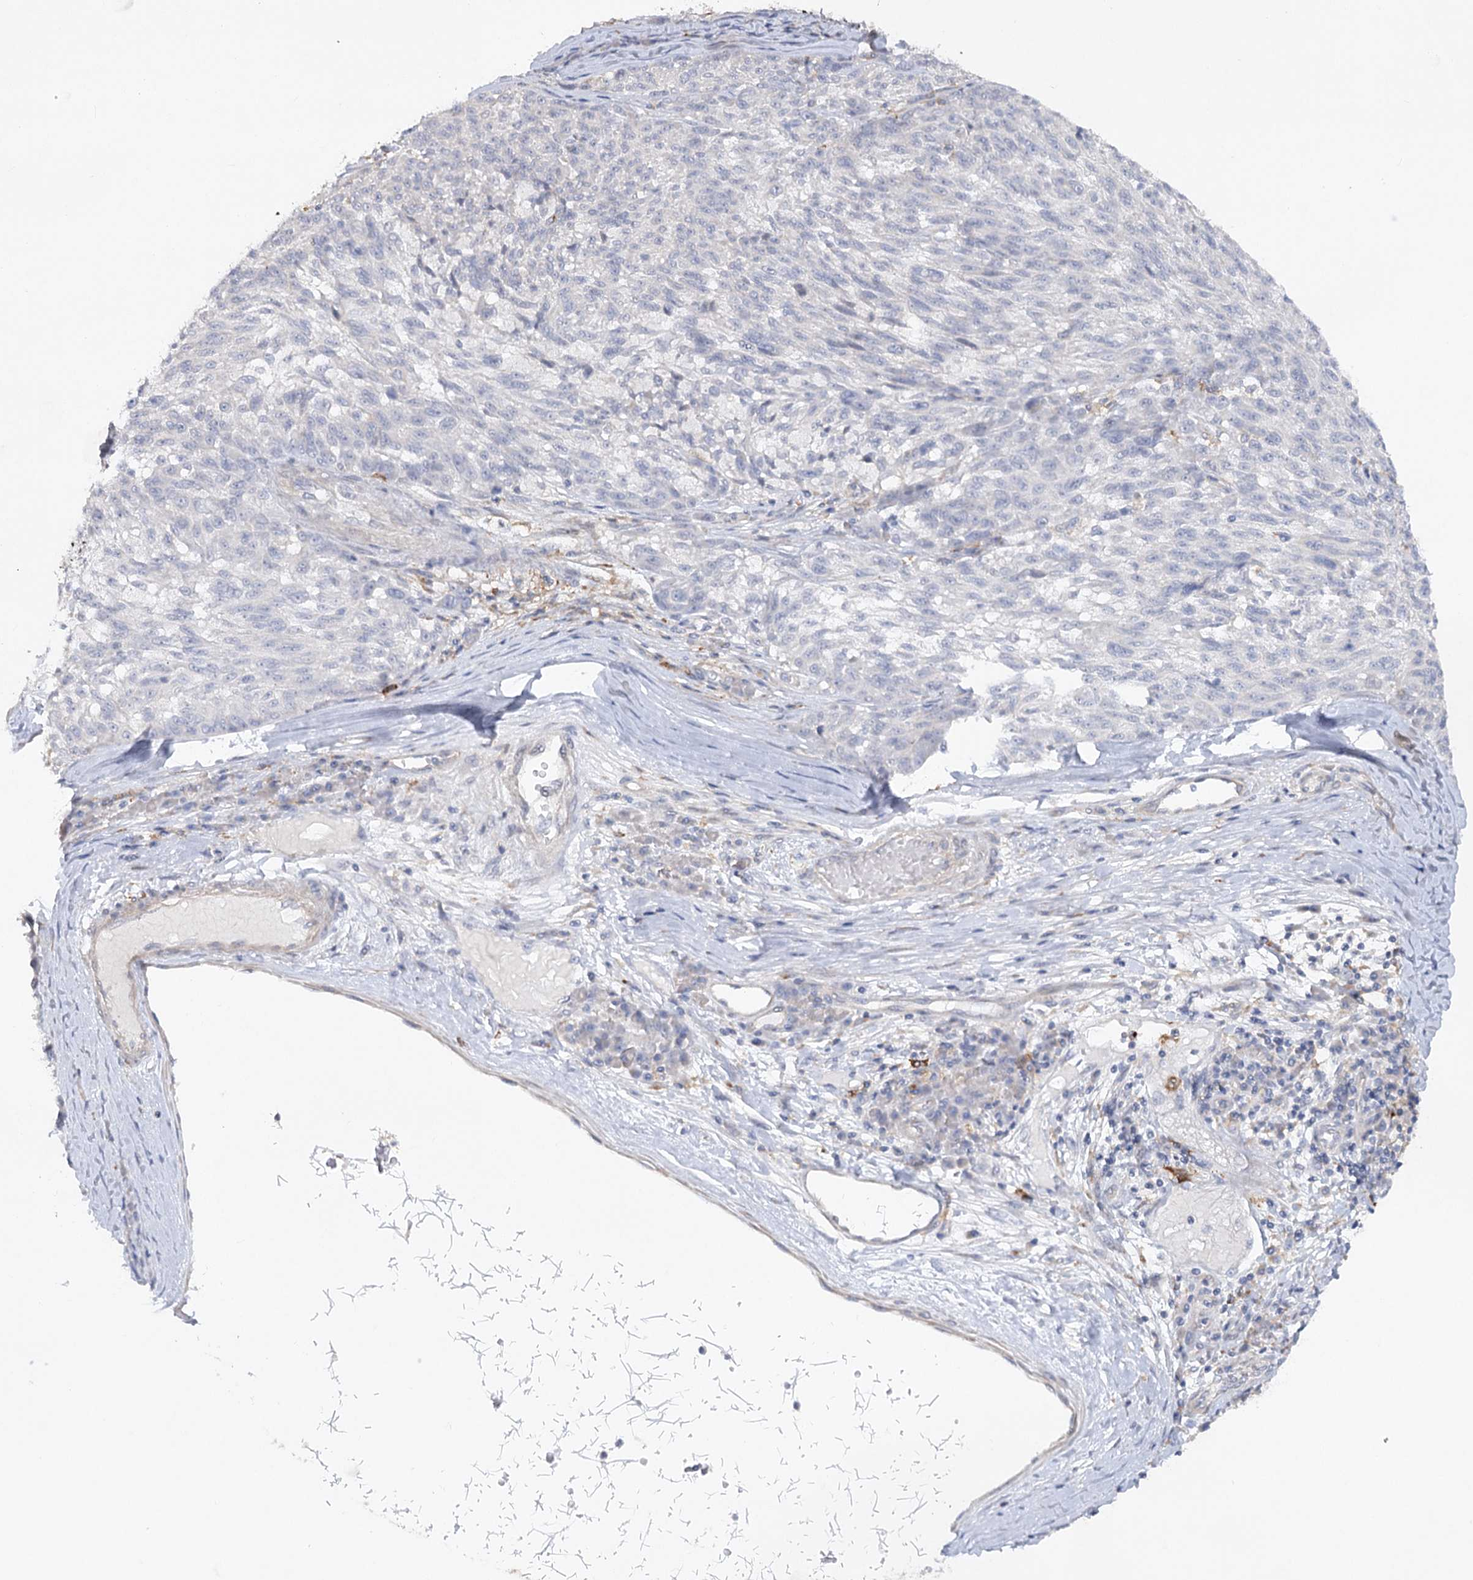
{"staining": {"intensity": "negative", "quantity": "none", "location": "none"}, "tissue": "melanoma", "cell_type": "Tumor cells", "image_type": "cancer", "snomed": [{"axis": "morphology", "description": "Malignant melanoma, NOS"}, {"axis": "topography", "description": "Skin"}], "caption": "An IHC photomicrograph of malignant melanoma is shown. There is no staining in tumor cells of malignant melanoma. (DAB (3,3'-diaminobenzidine) immunohistochemistry (IHC) visualized using brightfield microscopy, high magnification).", "gene": "SCN11A", "patient": {"sex": "male", "age": 53}}